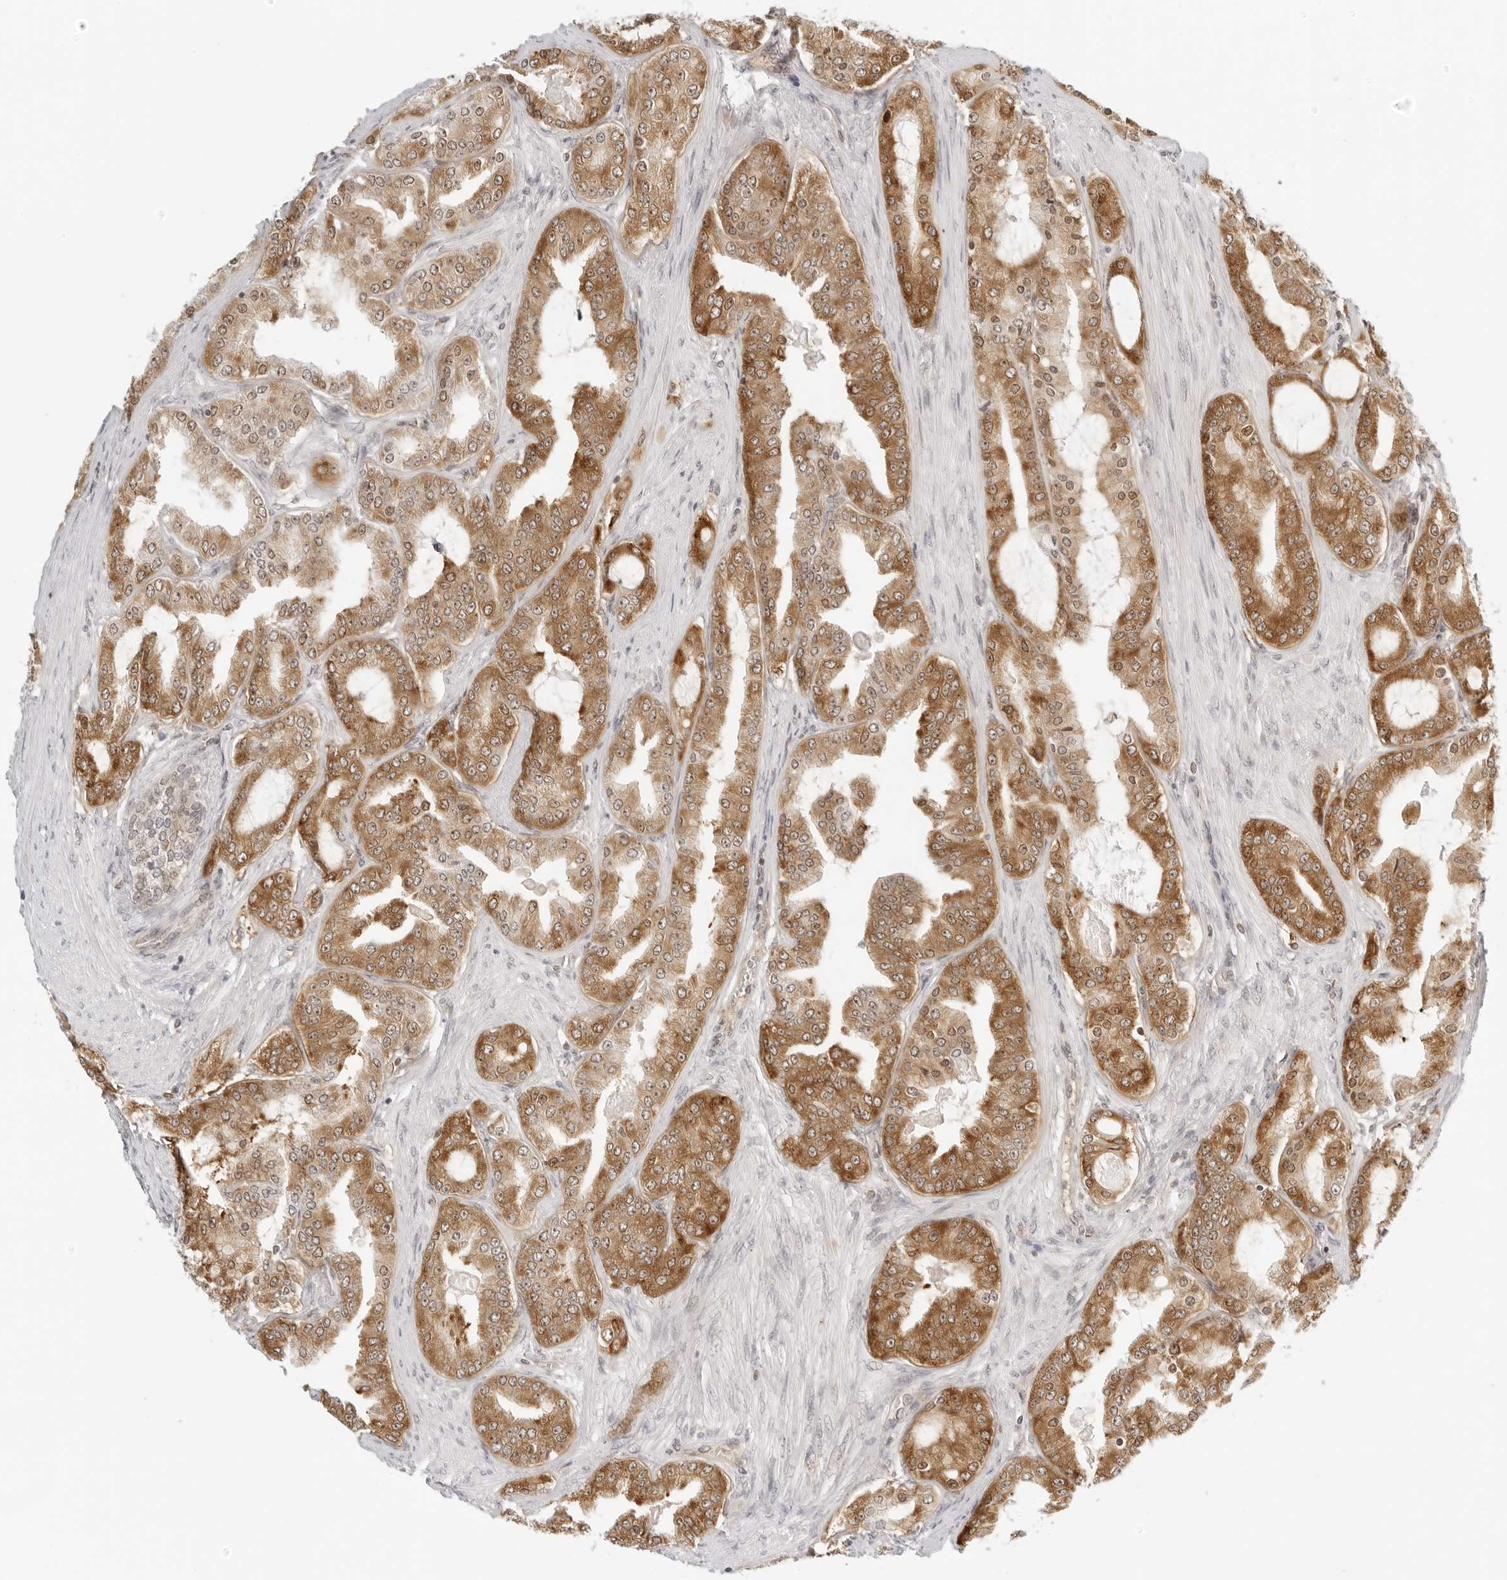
{"staining": {"intensity": "moderate", "quantity": ">75%", "location": "cytoplasmic/membranous,nuclear"}, "tissue": "prostate cancer", "cell_type": "Tumor cells", "image_type": "cancer", "snomed": [{"axis": "morphology", "description": "Adenocarcinoma, High grade"}, {"axis": "topography", "description": "Prostate"}], "caption": "Immunohistochemistry (IHC) histopathology image of prostate cancer stained for a protein (brown), which exhibits medium levels of moderate cytoplasmic/membranous and nuclear staining in approximately >75% of tumor cells.", "gene": "EIF4G1", "patient": {"sex": "male", "age": 60}}